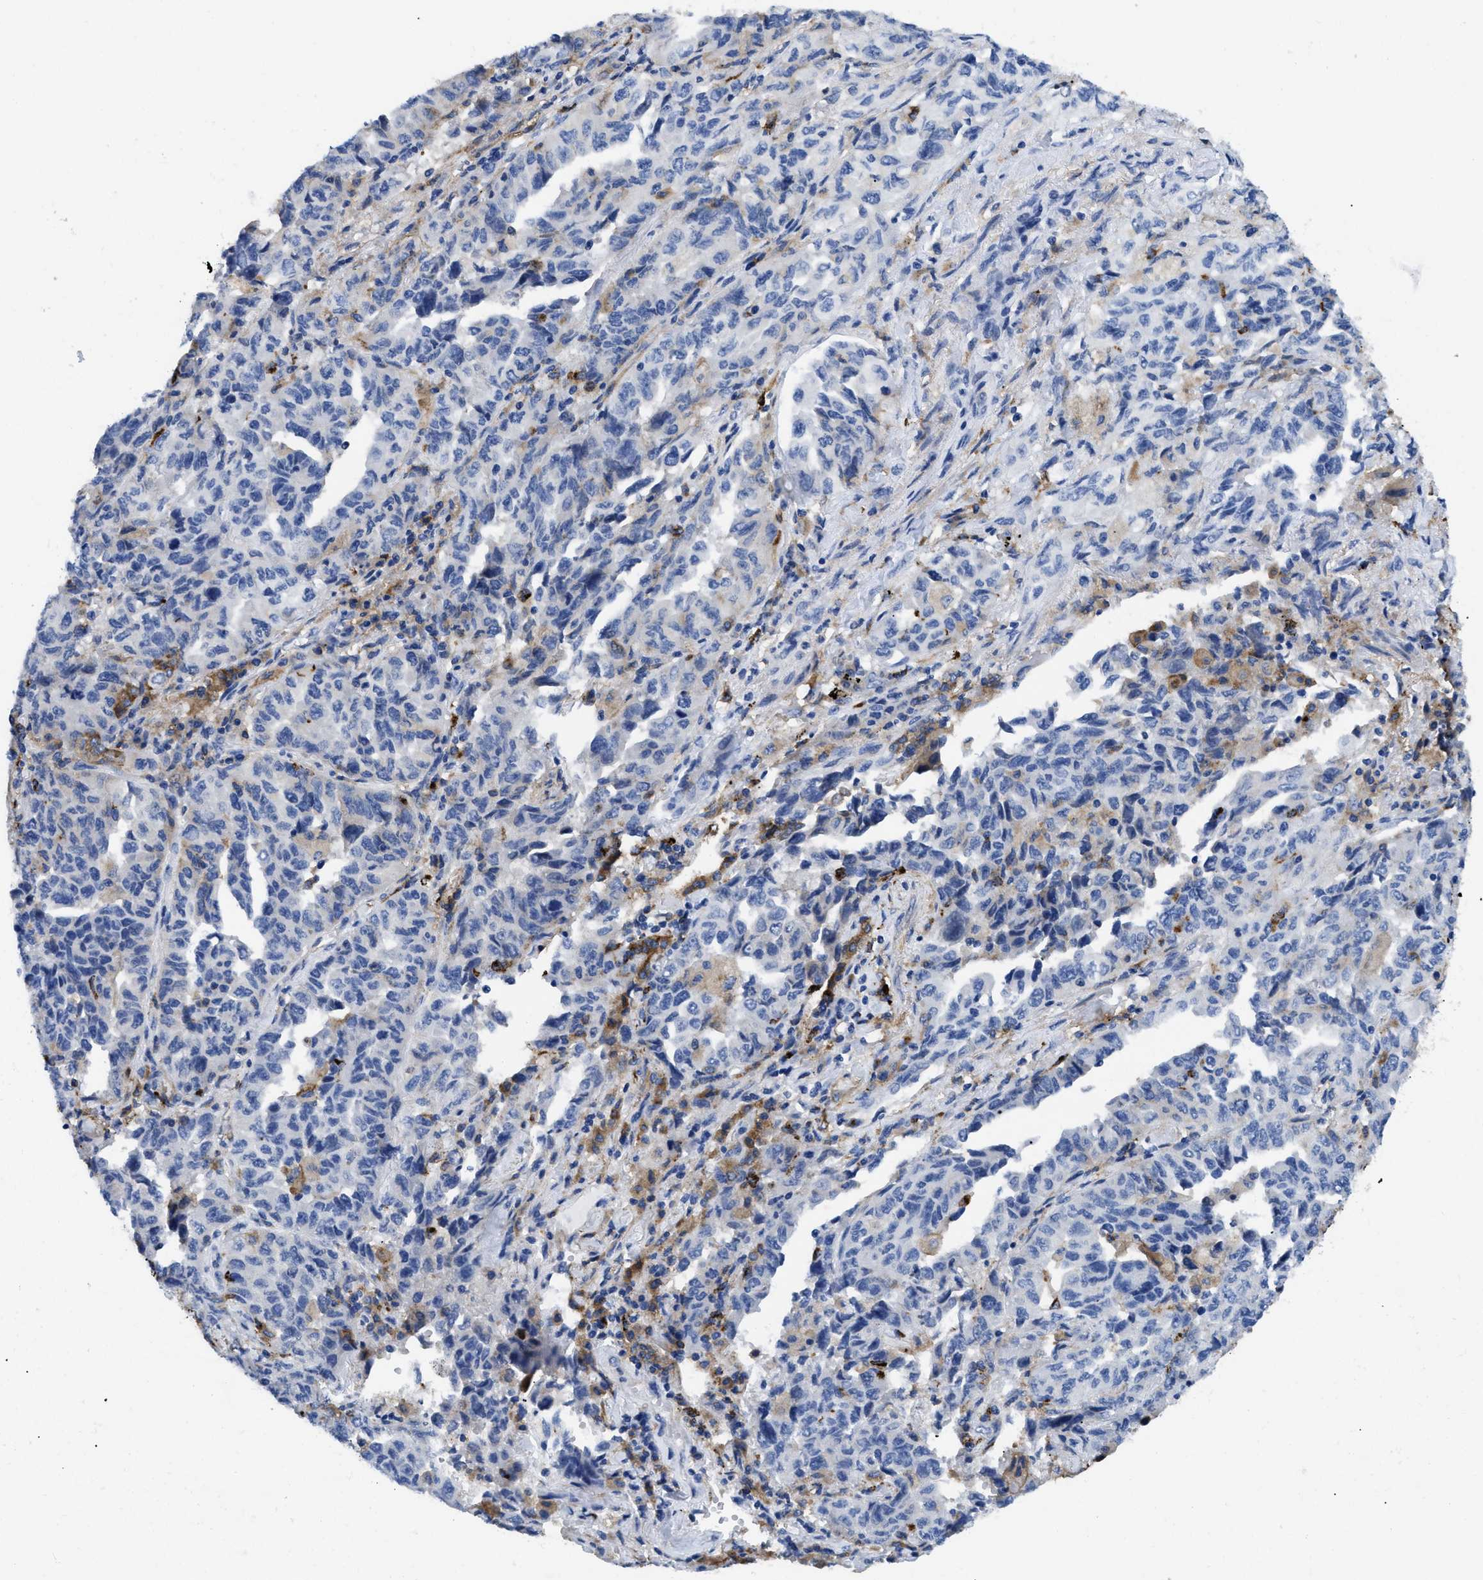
{"staining": {"intensity": "weak", "quantity": "<25%", "location": "cytoplasmic/membranous"}, "tissue": "lung cancer", "cell_type": "Tumor cells", "image_type": "cancer", "snomed": [{"axis": "morphology", "description": "Adenocarcinoma, NOS"}, {"axis": "topography", "description": "Lung"}], "caption": "Immunohistochemistry image of neoplastic tissue: human lung cancer stained with DAB (3,3'-diaminobenzidine) demonstrates no significant protein positivity in tumor cells.", "gene": "HLA-DPA1", "patient": {"sex": "female", "age": 51}}